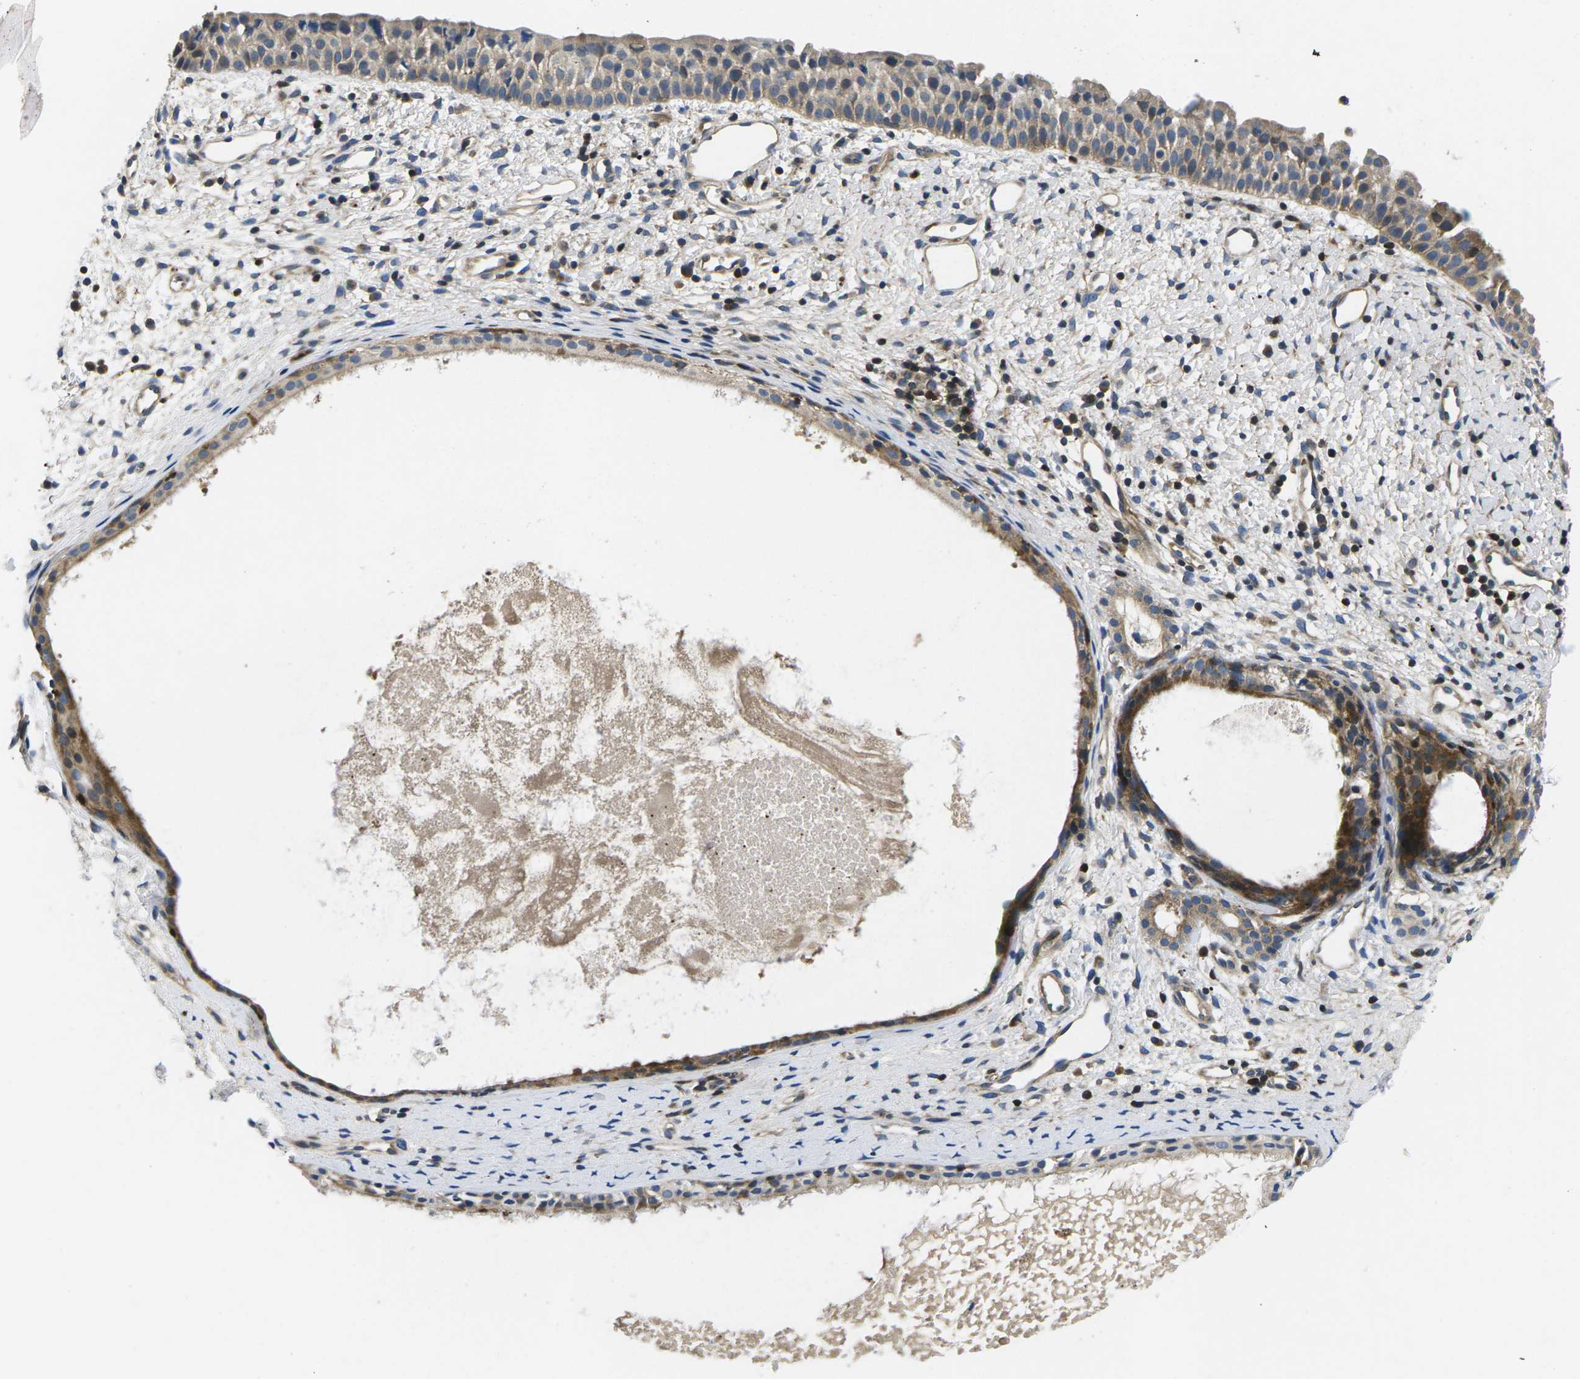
{"staining": {"intensity": "moderate", "quantity": ">75%", "location": "cytoplasmic/membranous"}, "tissue": "nasopharynx", "cell_type": "Respiratory epithelial cells", "image_type": "normal", "snomed": [{"axis": "morphology", "description": "Normal tissue, NOS"}, {"axis": "topography", "description": "Nasopharynx"}], "caption": "Moderate cytoplasmic/membranous staining for a protein is appreciated in approximately >75% of respiratory epithelial cells of benign nasopharynx using immunohistochemistry.", "gene": "PLCE1", "patient": {"sex": "male", "age": 22}}